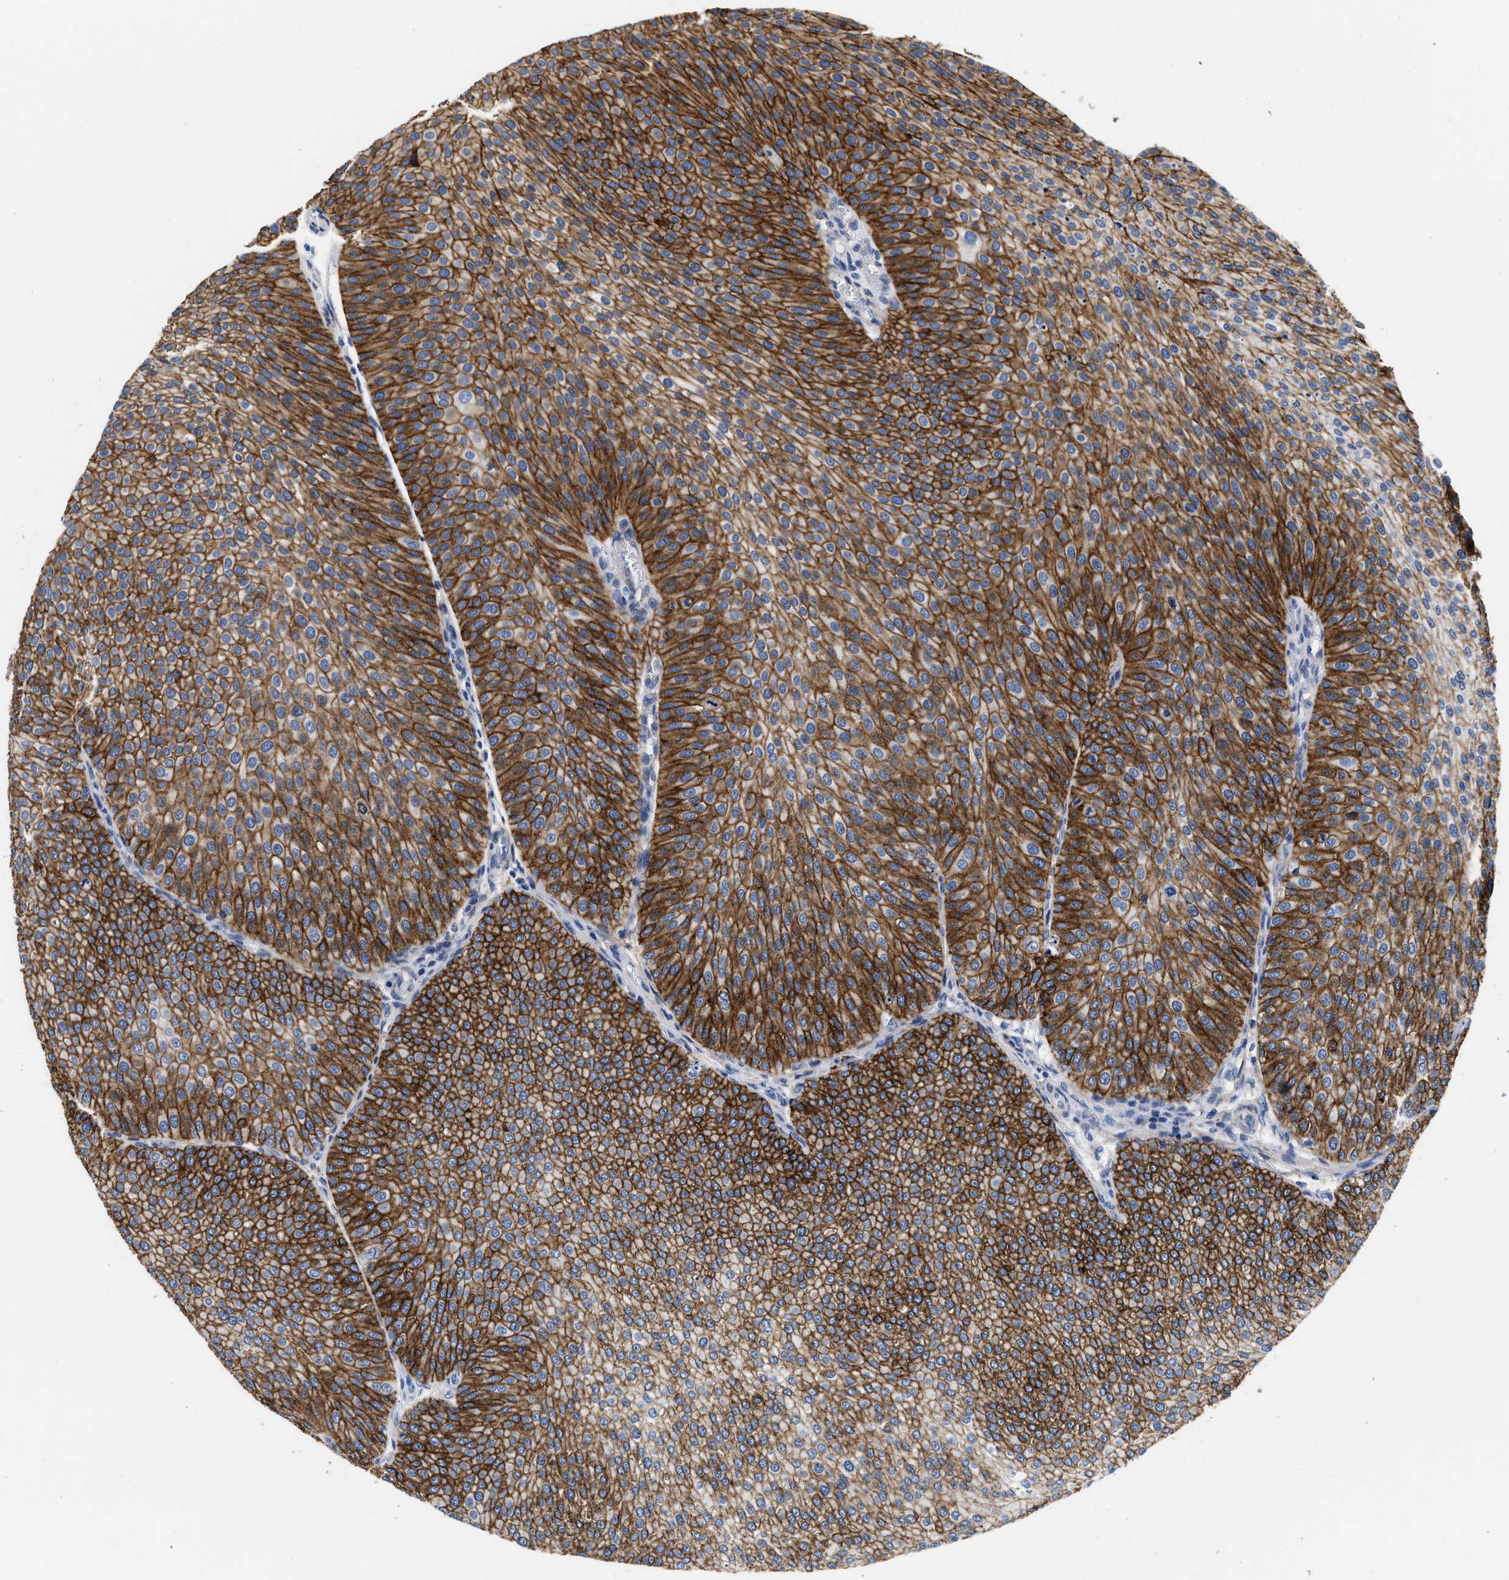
{"staining": {"intensity": "strong", "quantity": ">75%", "location": "cytoplasmic/membranous"}, "tissue": "urothelial cancer", "cell_type": "Tumor cells", "image_type": "cancer", "snomed": [{"axis": "morphology", "description": "Urothelial carcinoma, Low grade"}, {"axis": "topography", "description": "Smooth muscle"}, {"axis": "topography", "description": "Urinary bladder"}], "caption": "DAB immunohistochemical staining of human low-grade urothelial carcinoma exhibits strong cytoplasmic/membranous protein expression in about >75% of tumor cells.", "gene": "TRIM29", "patient": {"sex": "male", "age": 60}}